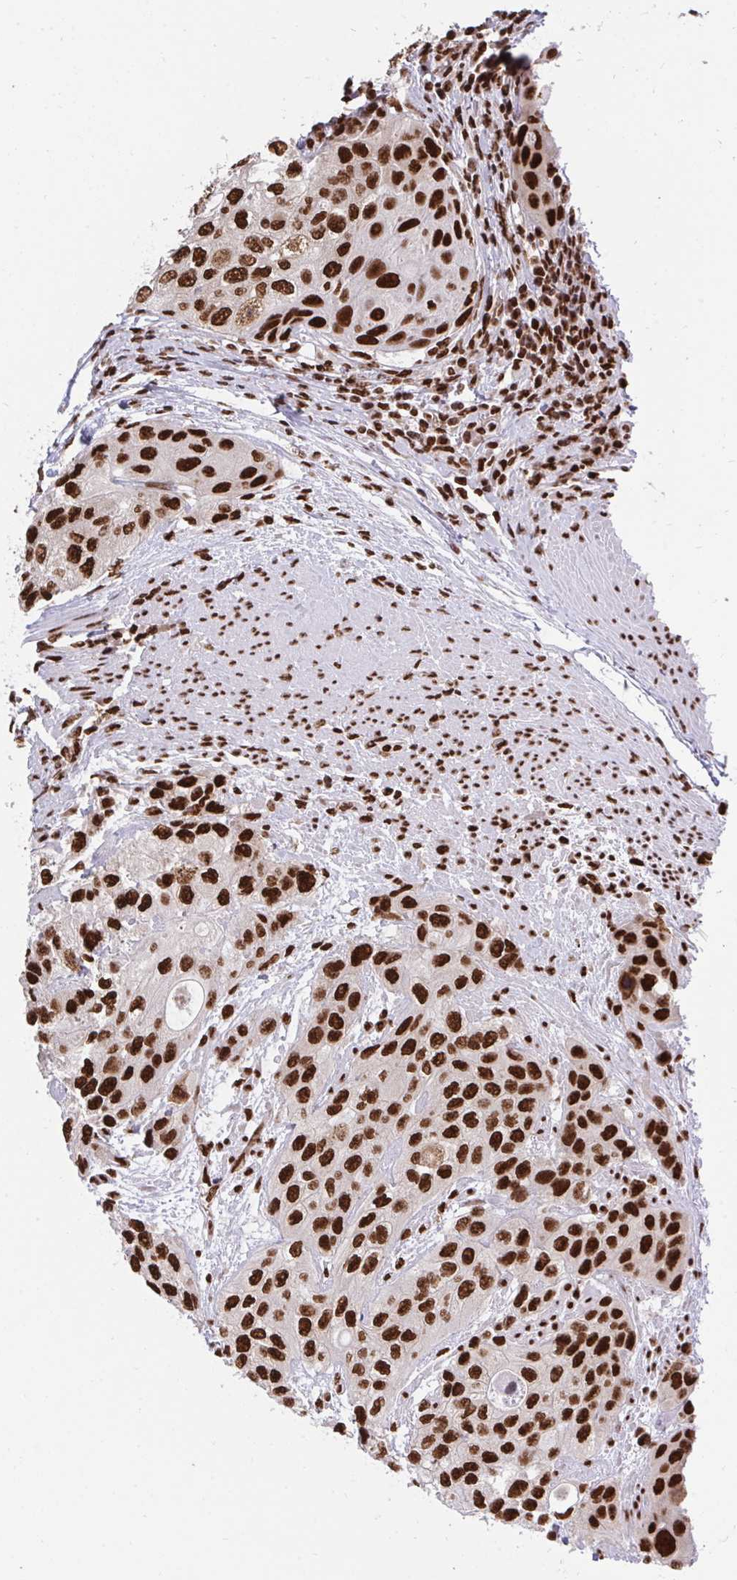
{"staining": {"intensity": "strong", "quantity": ">75%", "location": "nuclear"}, "tissue": "urothelial cancer", "cell_type": "Tumor cells", "image_type": "cancer", "snomed": [{"axis": "morphology", "description": "Normal tissue, NOS"}, {"axis": "morphology", "description": "Urothelial carcinoma, High grade"}, {"axis": "topography", "description": "Vascular tissue"}, {"axis": "topography", "description": "Urinary bladder"}], "caption": "Tumor cells demonstrate high levels of strong nuclear expression in about >75% of cells in human urothelial carcinoma (high-grade). Ihc stains the protein in brown and the nuclei are stained blue.", "gene": "HNRNPL", "patient": {"sex": "female", "age": 56}}